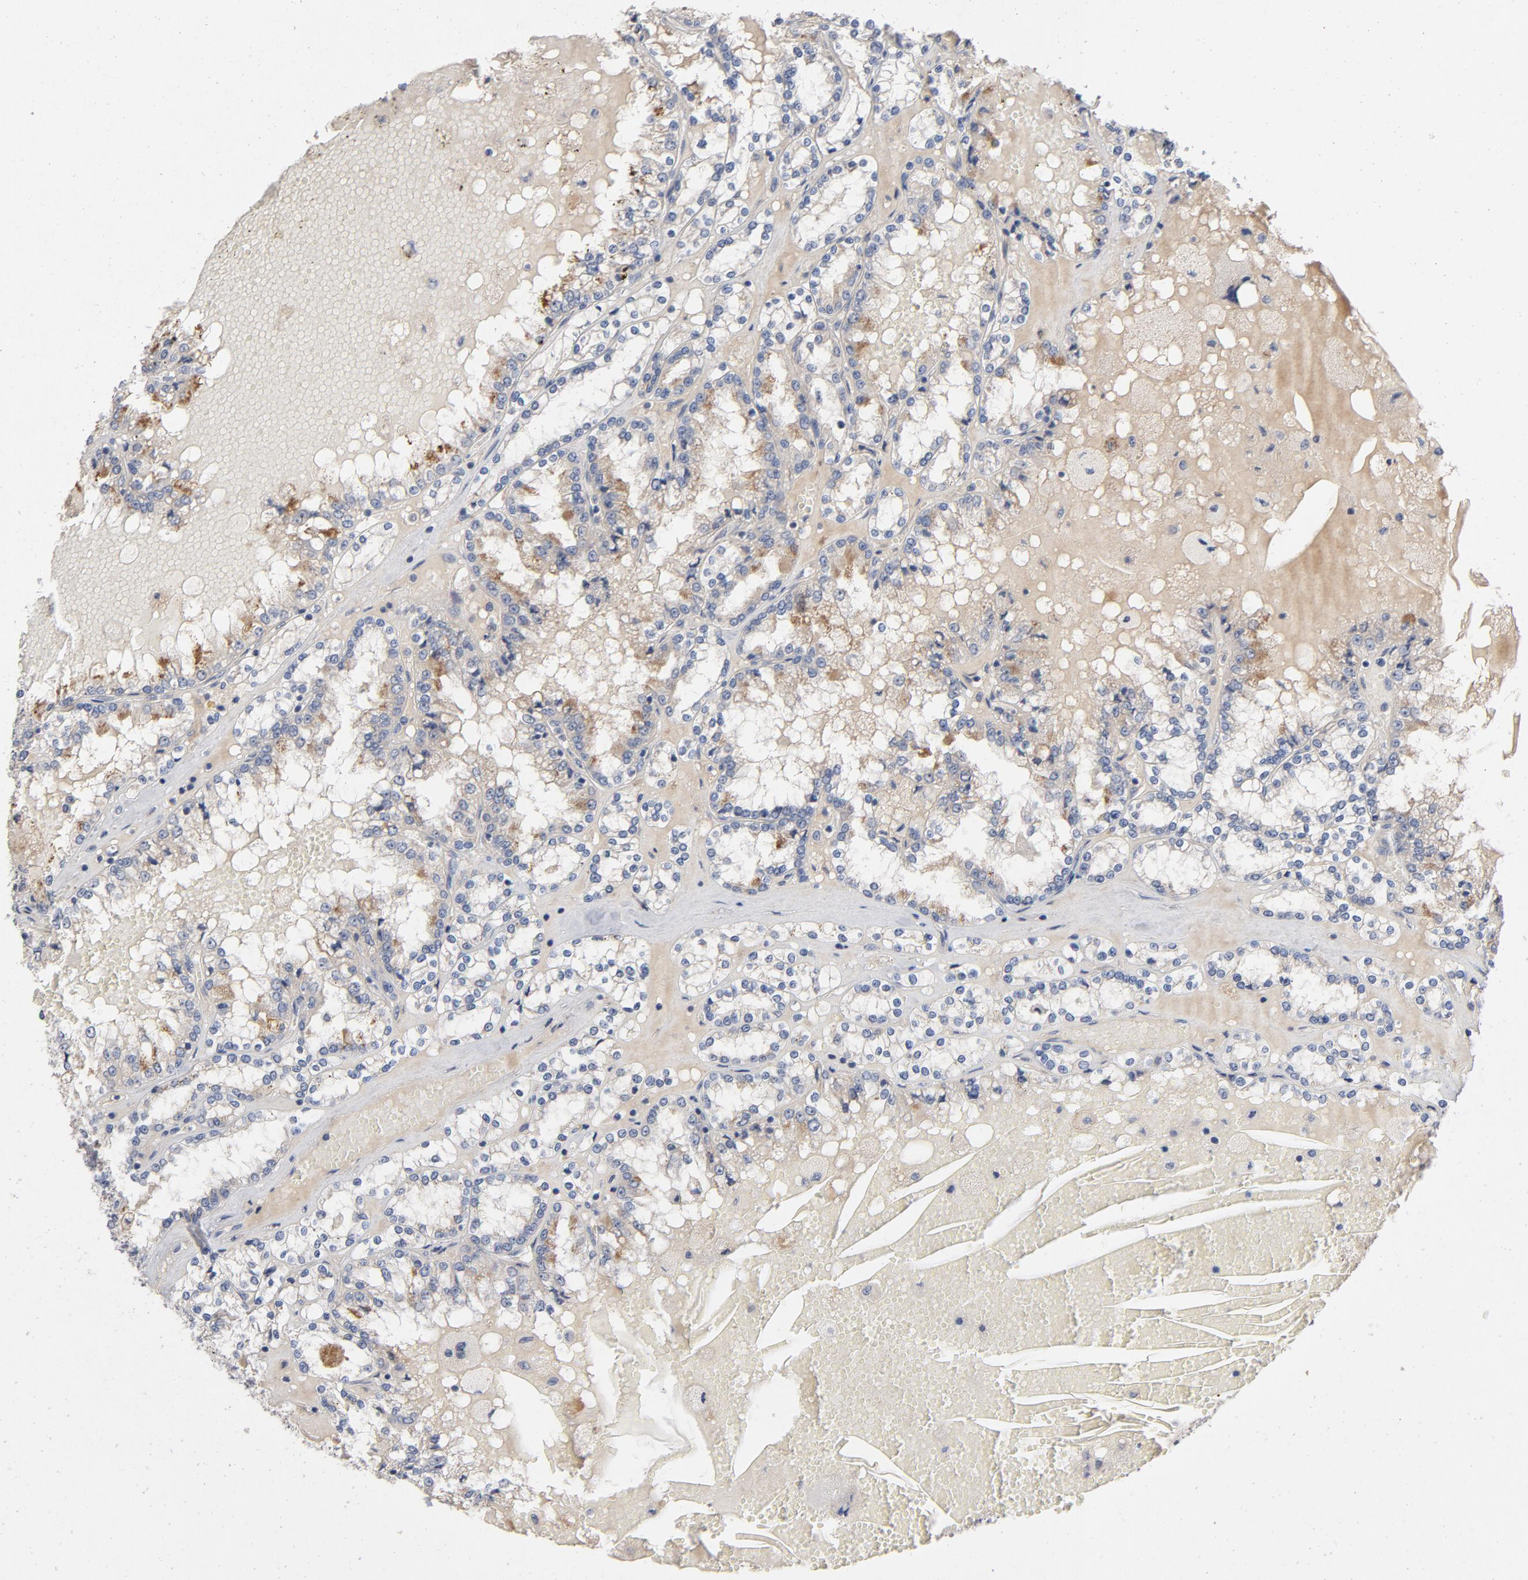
{"staining": {"intensity": "weak", "quantity": "25%-75%", "location": "cytoplasmic/membranous"}, "tissue": "renal cancer", "cell_type": "Tumor cells", "image_type": "cancer", "snomed": [{"axis": "morphology", "description": "Adenocarcinoma, NOS"}, {"axis": "topography", "description": "Kidney"}], "caption": "This image reveals IHC staining of renal cancer, with low weak cytoplasmic/membranous staining in about 25%-75% of tumor cells.", "gene": "CCDC134", "patient": {"sex": "female", "age": 56}}